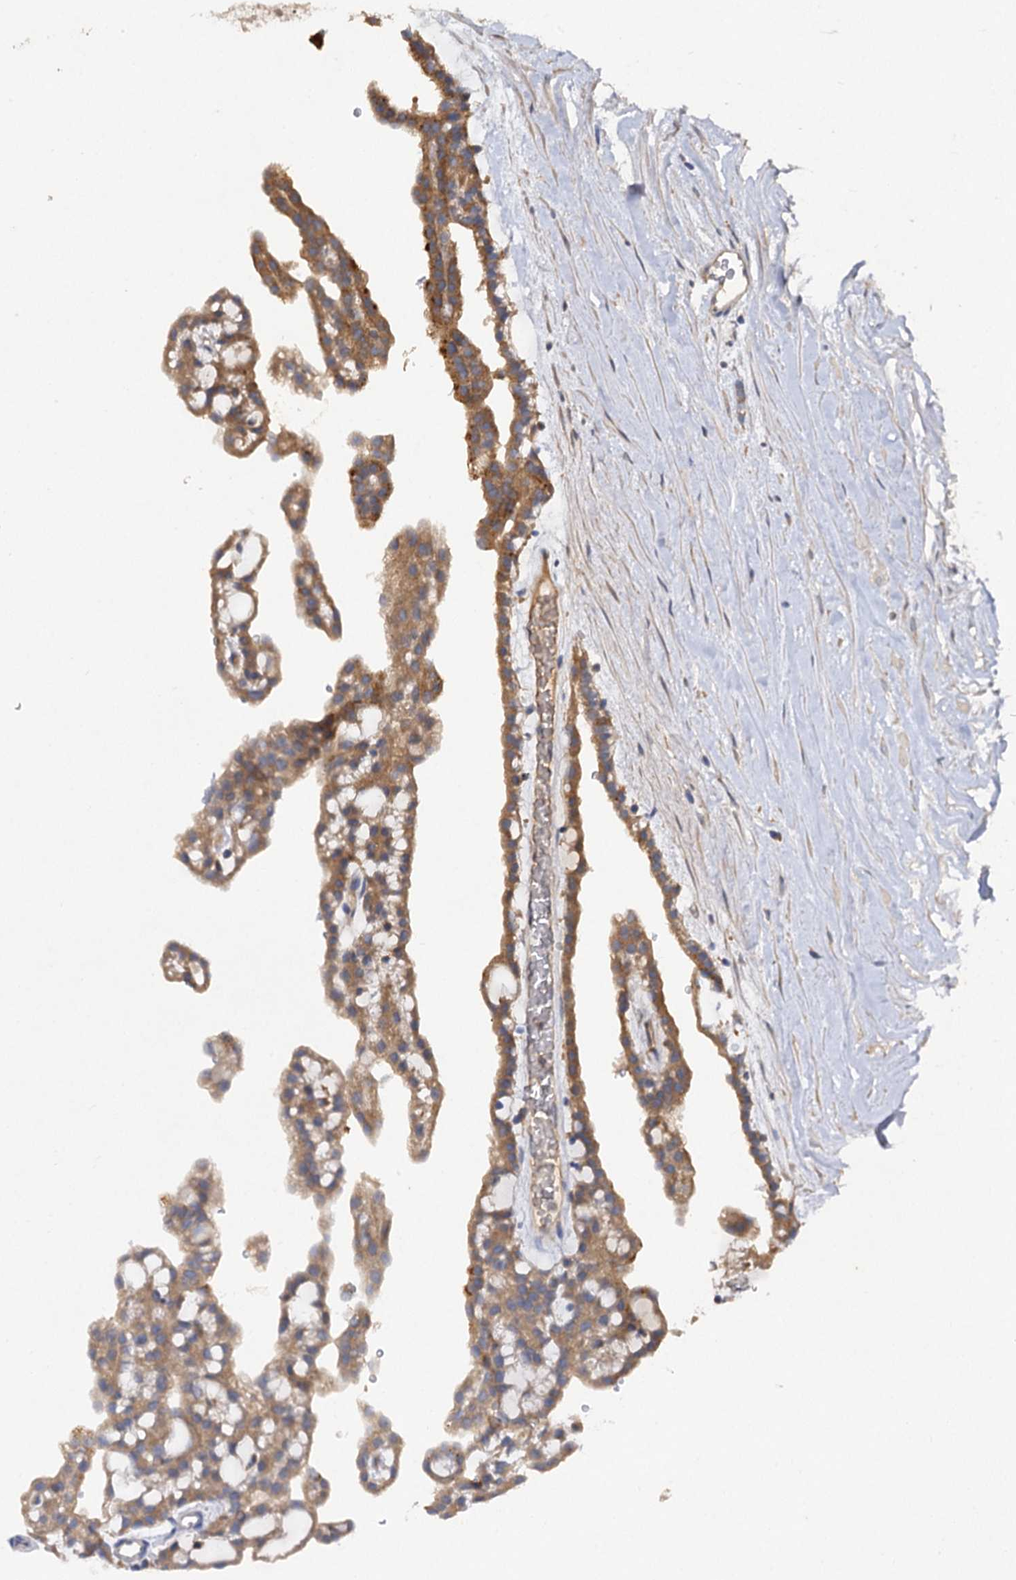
{"staining": {"intensity": "moderate", "quantity": ">75%", "location": "cytoplasmic/membranous"}, "tissue": "renal cancer", "cell_type": "Tumor cells", "image_type": "cancer", "snomed": [{"axis": "morphology", "description": "Adenocarcinoma, NOS"}, {"axis": "topography", "description": "Kidney"}], "caption": "Renal cancer (adenocarcinoma) stained for a protein (brown) reveals moderate cytoplasmic/membranous positive positivity in about >75% of tumor cells.", "gene": "VPS29", "patient": {"sex": "male", "age": 63}}